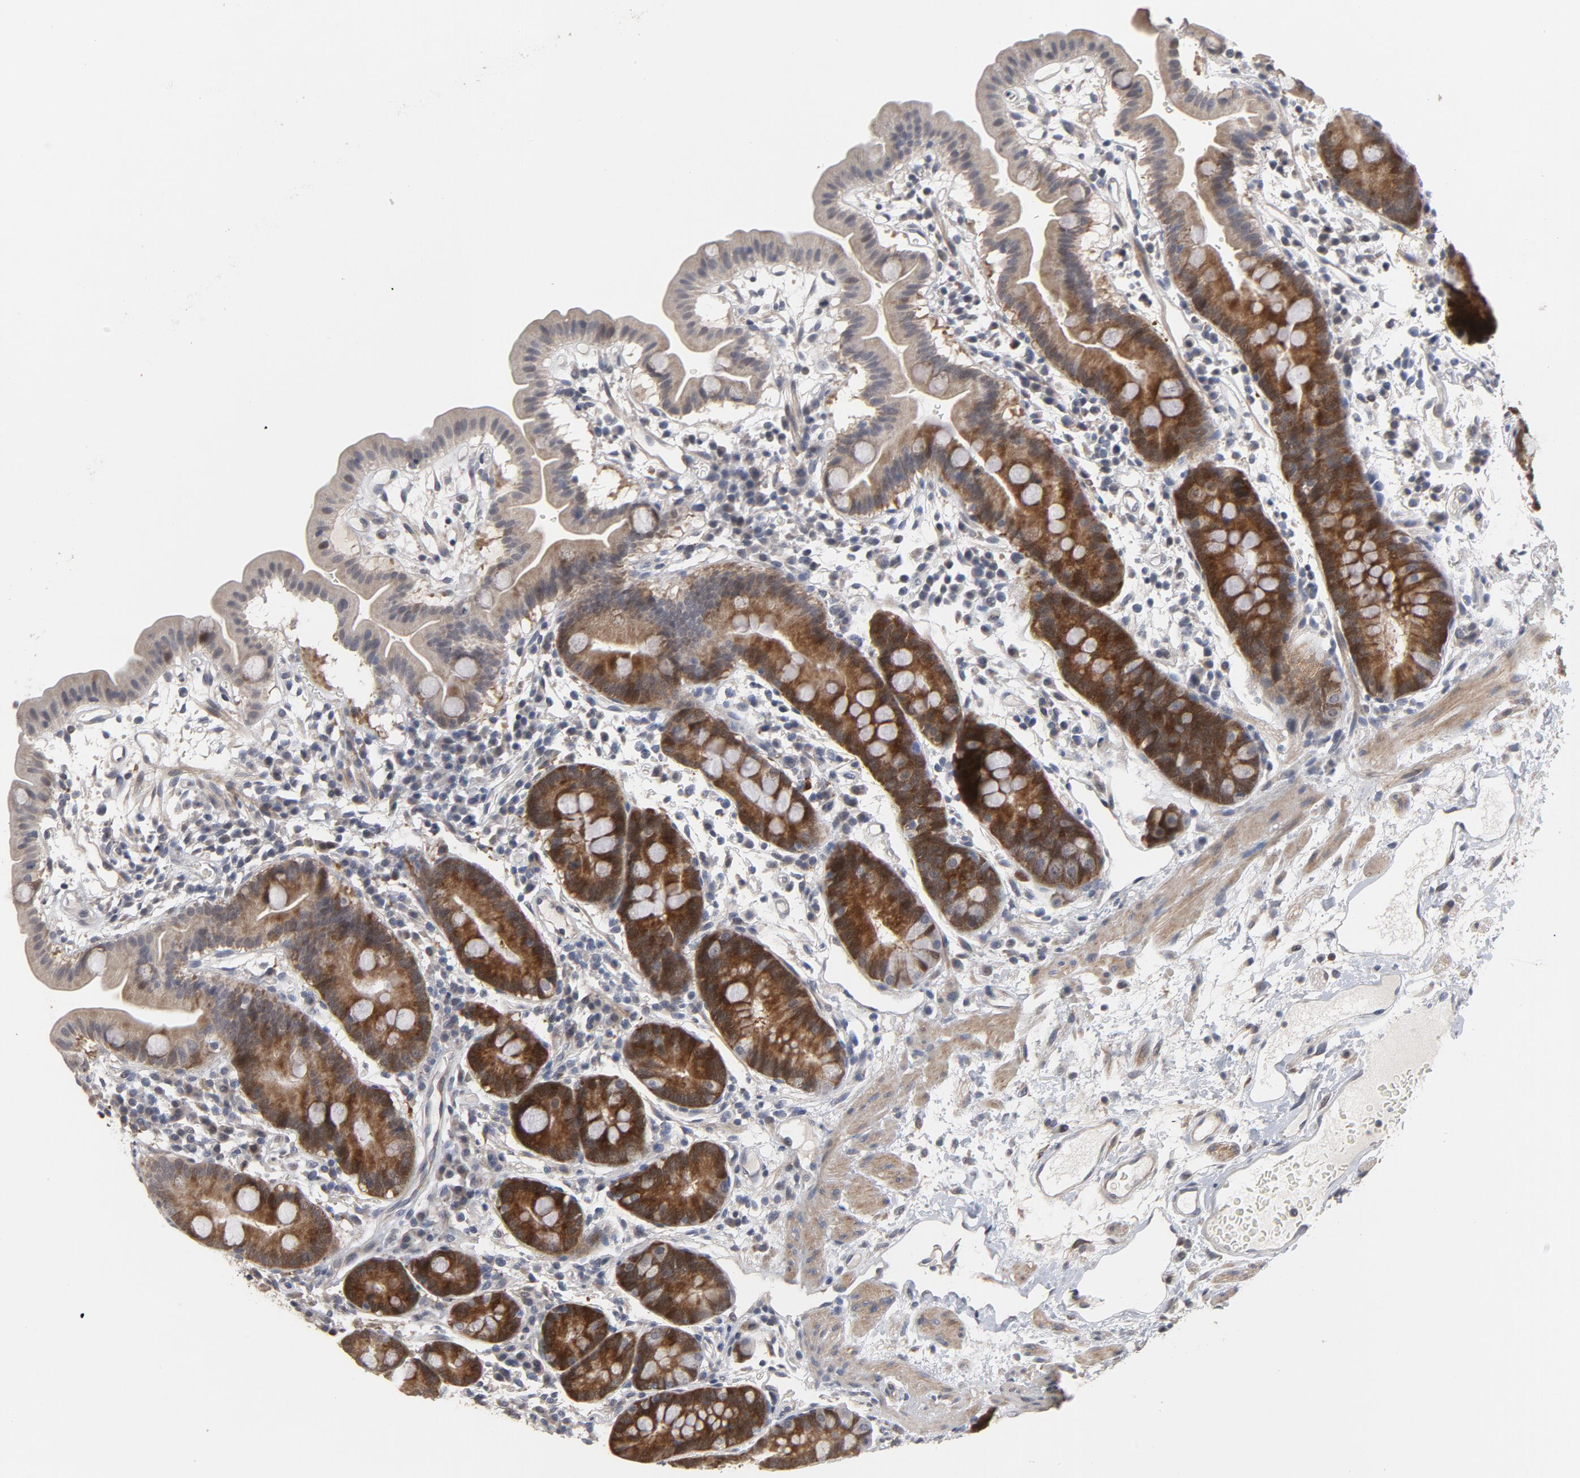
{"staining": {"intensity": "strong", "quantity": ">75%", "location": "cytoplasmic/membranous"}, "tissue": "duodenum", "cell_type": "Glandular cells", "image_type": "normal", "snomed": [{"axis": "morphology", "description": "Normal tissue, NOS"}, {"axis": "topography", "description": "Duodenum"}], "caption": "Duodenum stained for a protein exhibits strong cytoplasmic/membranous positivity in glandular cells.", "gene": "PPP1R1B", "patient": {"sex": "male", "age": 50}}